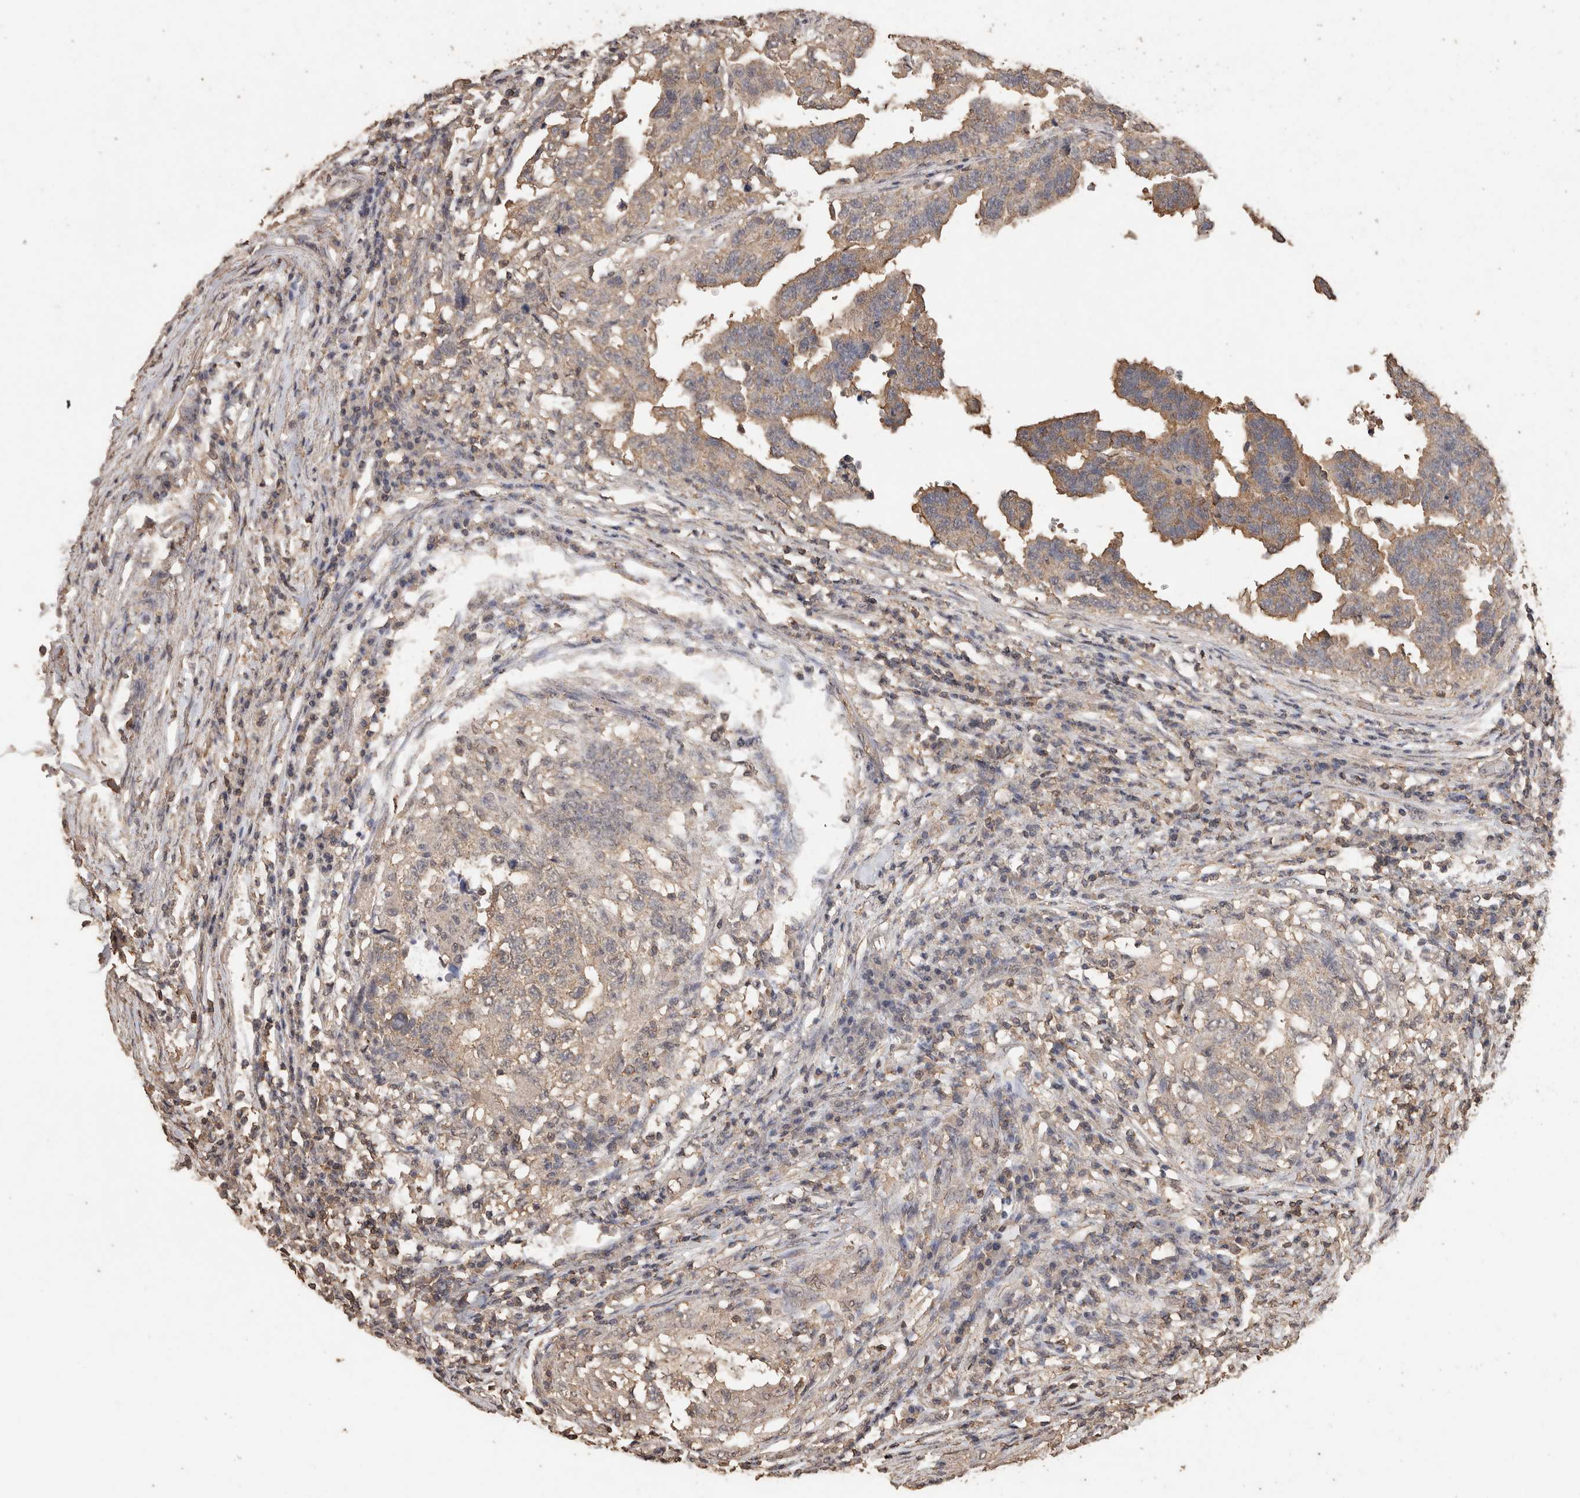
{"staining": {"intensity": "weak", "quantity": "<25%", "location": "cytoplasmic/membranous"}, "tissue": "testis cancer", "cell_type": "Tumor cells", "image_type": "cancer", "snomed": [{"axis": "morphology", "description": "Carcinoma, Embryonal, NOS"}, {"axis": "topography", "description": "Testis"}], "caption": "The immunohistochemistry micrograph has no significant staining in tumor cells of testis cancer tissue.", "gene": "CX3CL1", "patient": {"sex": "male", "age": 21}}